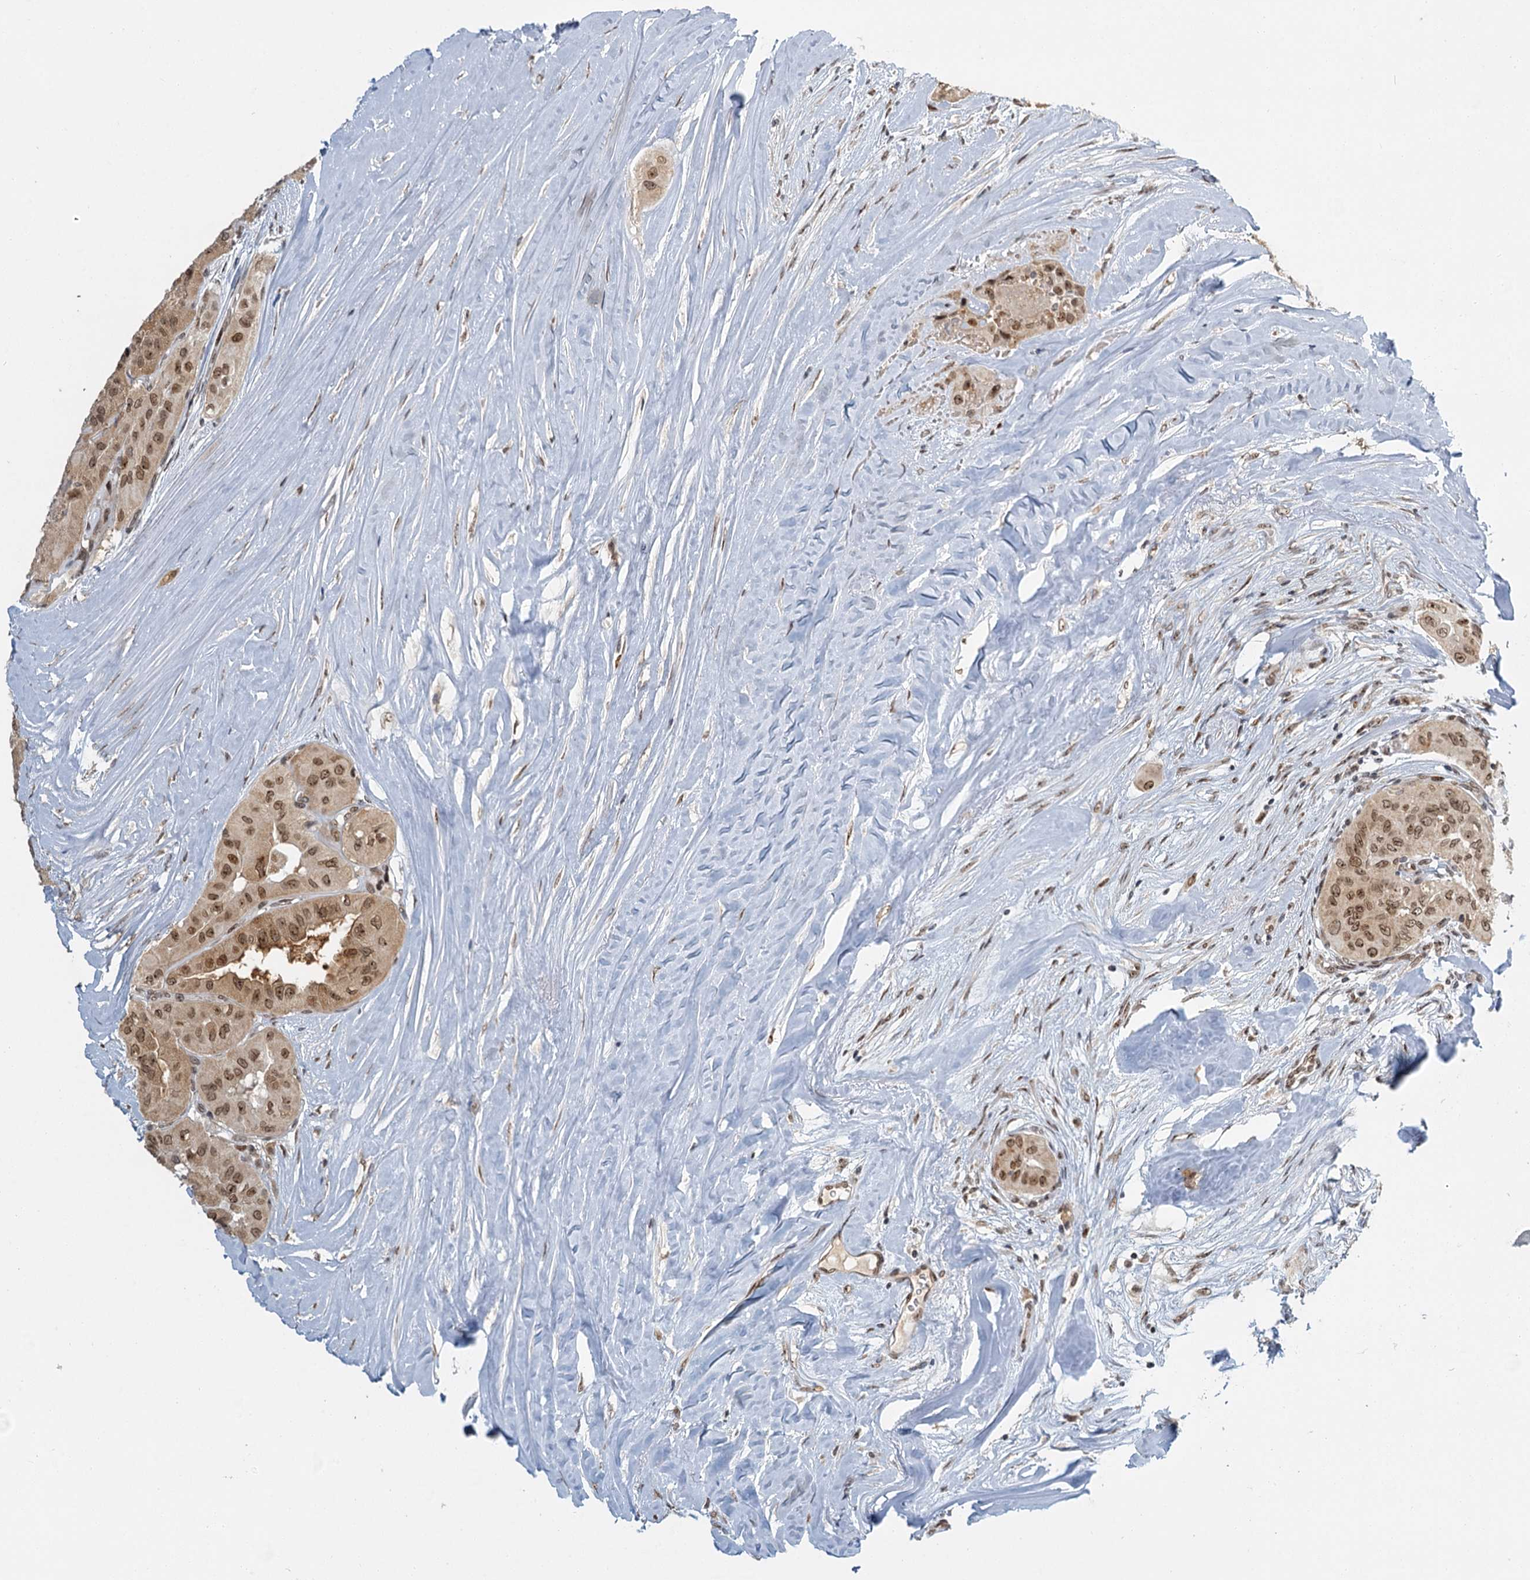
{"staining": {"intensity": "moderate", "quantity": ">75%", "location": "cytoplasmic/membranous,nuclear"}, "tissue": "thyroid cancer", "cell_type": "Tumor cells", "image_type": "cancer", "snomed": [{"axis": "morphology", "description": "Papillary adenocarcinoma, NOS"}, {"axis": "topography", "description": "Thyroid gland"}], "caption": "Immunohistochemistry histopathology image of neoplastic tissue: thyroid papillary adenocarcinoma stained using immunohistochemistry (IHC) reveals medium levels of moderate protein expression localized specifically in the cytoplasmic/membranous and nuclear of tumor cells, appearing as a cytoplasmic/membranous and nuclear brown color.", "gene": "TREX1", "patient": {"sex": "female", "age": 59}}